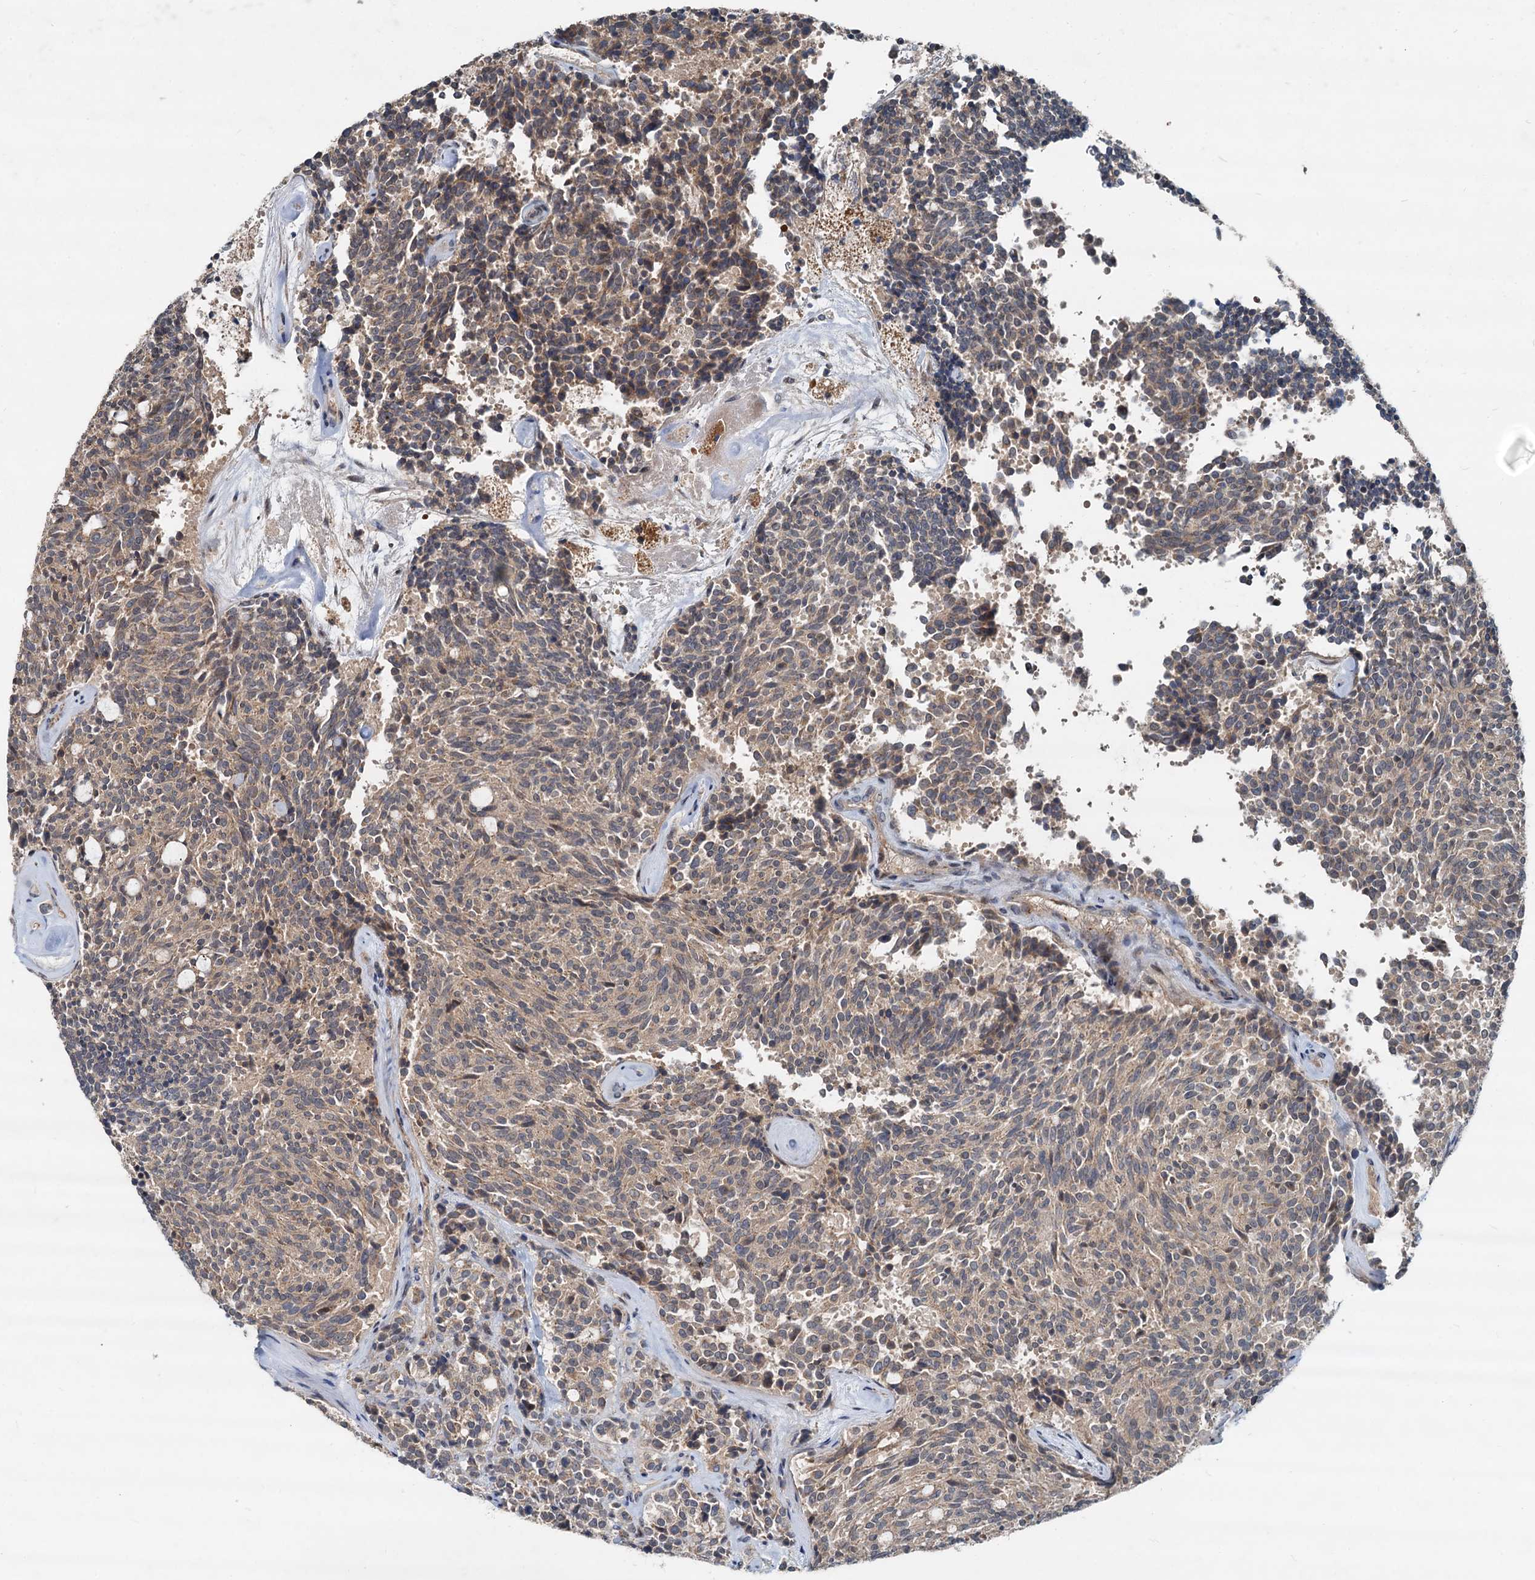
{"staining": {"intensity": "weak", "quantity": ">75%", "location": "cytoplasmic/membranous"}, "tissue": "carcinoid", "cell_type": "Tumor cells", "image_type": "cancer", "snomed": [{"axis": "morphology", "description": "Carcinoid, malignant, NOS"}, {"axis": "topography", "description": "Pancreas"}], "caption": "High-magnification brightfield microscopy of carcinoid stained with DAB (brown) and counterstained with hematoxylin (blue). tumor cells exhibit weak cytoplasmic/membranous staining is present in about>75% of cells. Using DAB (3,3'-diaminobenzidine) (brown) and hematoxylin (blue) stains, captured at high magnification using brightfield microscopy.", "gene": "CEP68", "patient": {"sex": "female", "age": 54}}